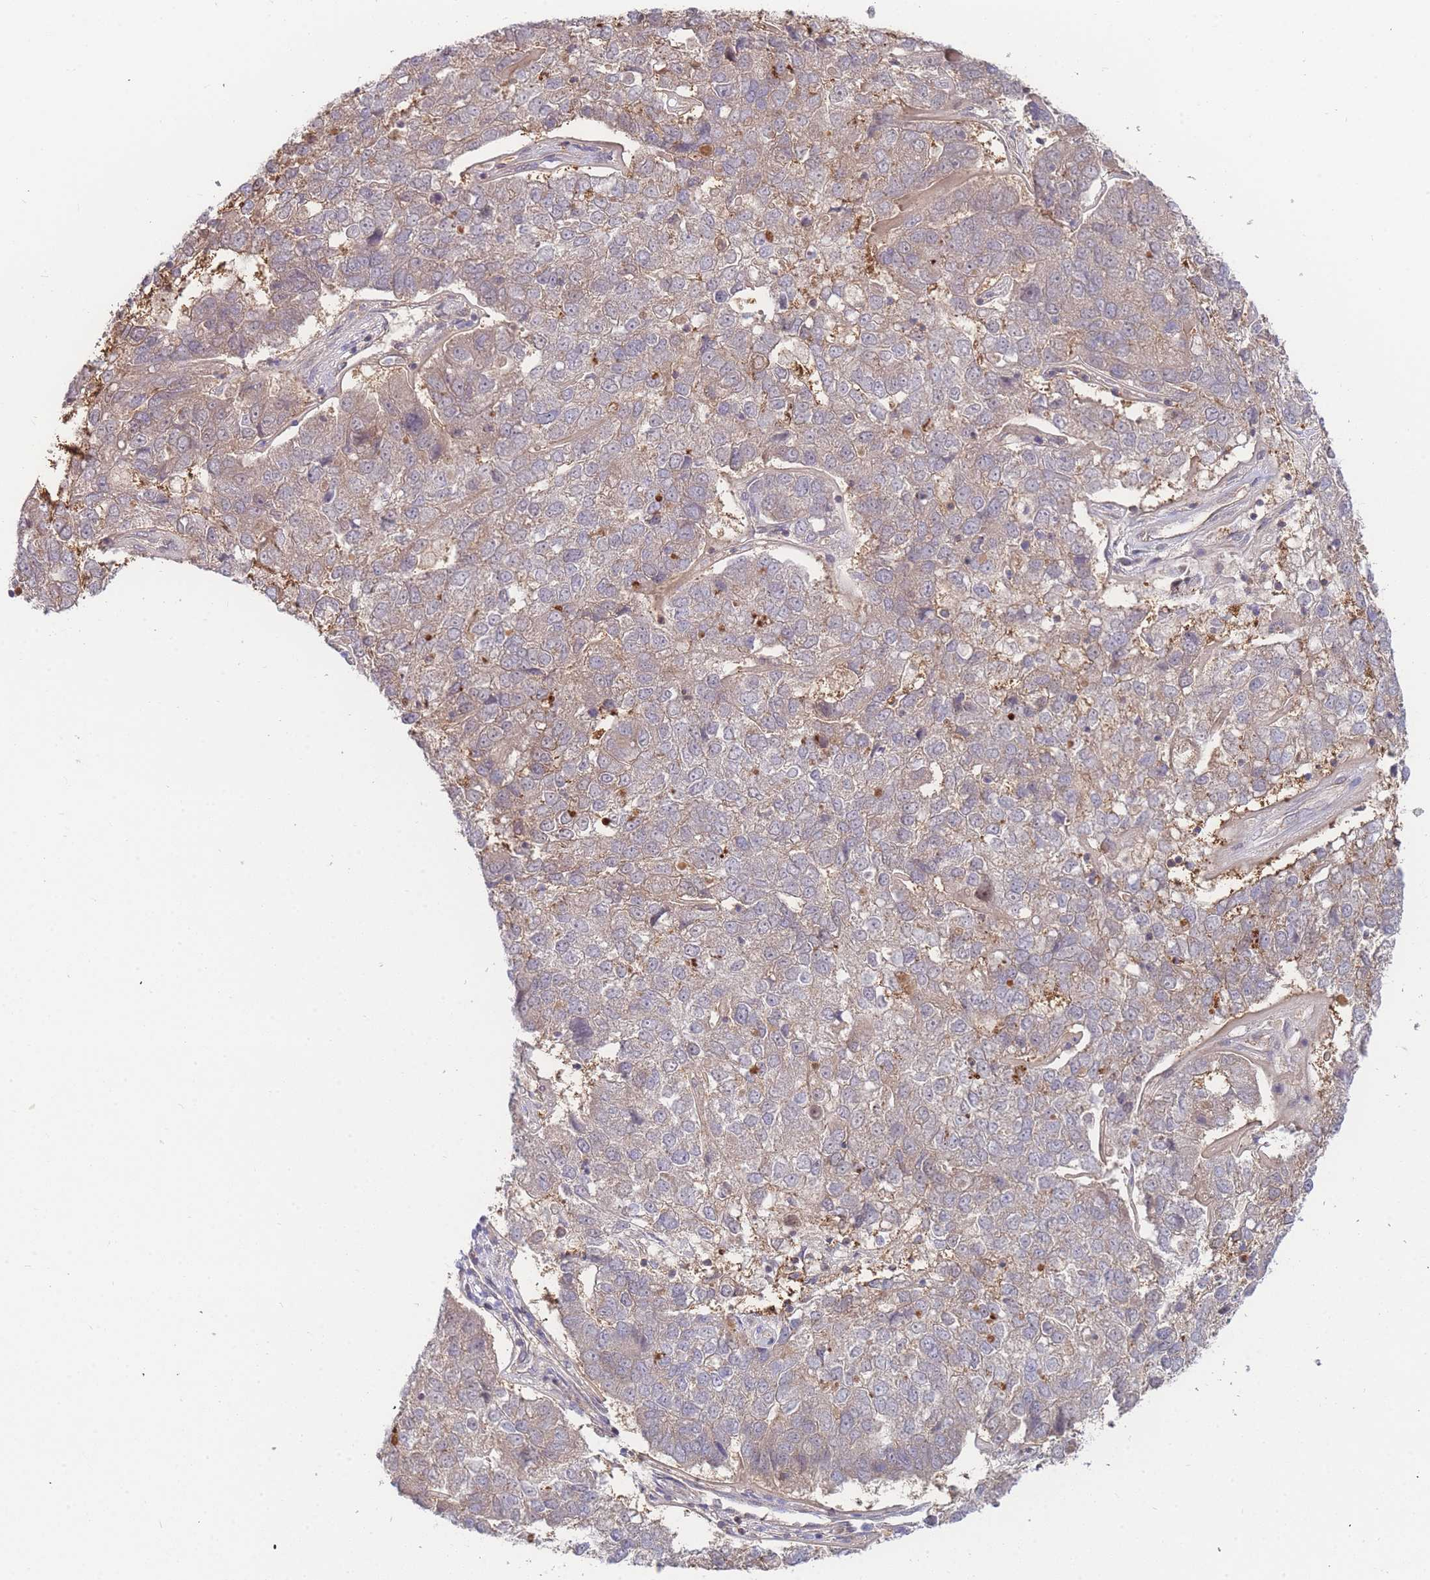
{"staining": {"intensity": "weak", "quantity": "25%-75%", "location": "cytoplasmic/membranous"}, "tissue": "pancreatic cancer", "cell_type": "Tumor cells", "image_type": "cancer", "snomed": [{"axis": "morphology", "description": "Adenocarcinoma, NOS"}, {"axis": "topography", "description": "Pancreas"}], "caption": "IHC staining of adenocarcinoma (pancreatic), which shows low levels of weak cytoplasmic/membranous expression in approximately 25%-75% of tumor cells indicating weak cytoplasmic/membranous protein positivity. The staining was performed using DAB (brown) for protein detection and nuclei were counterstained in hematoxylin (blue).", "gene": "KIAA1191", "patient": {"sex": "female", "age": 61}}